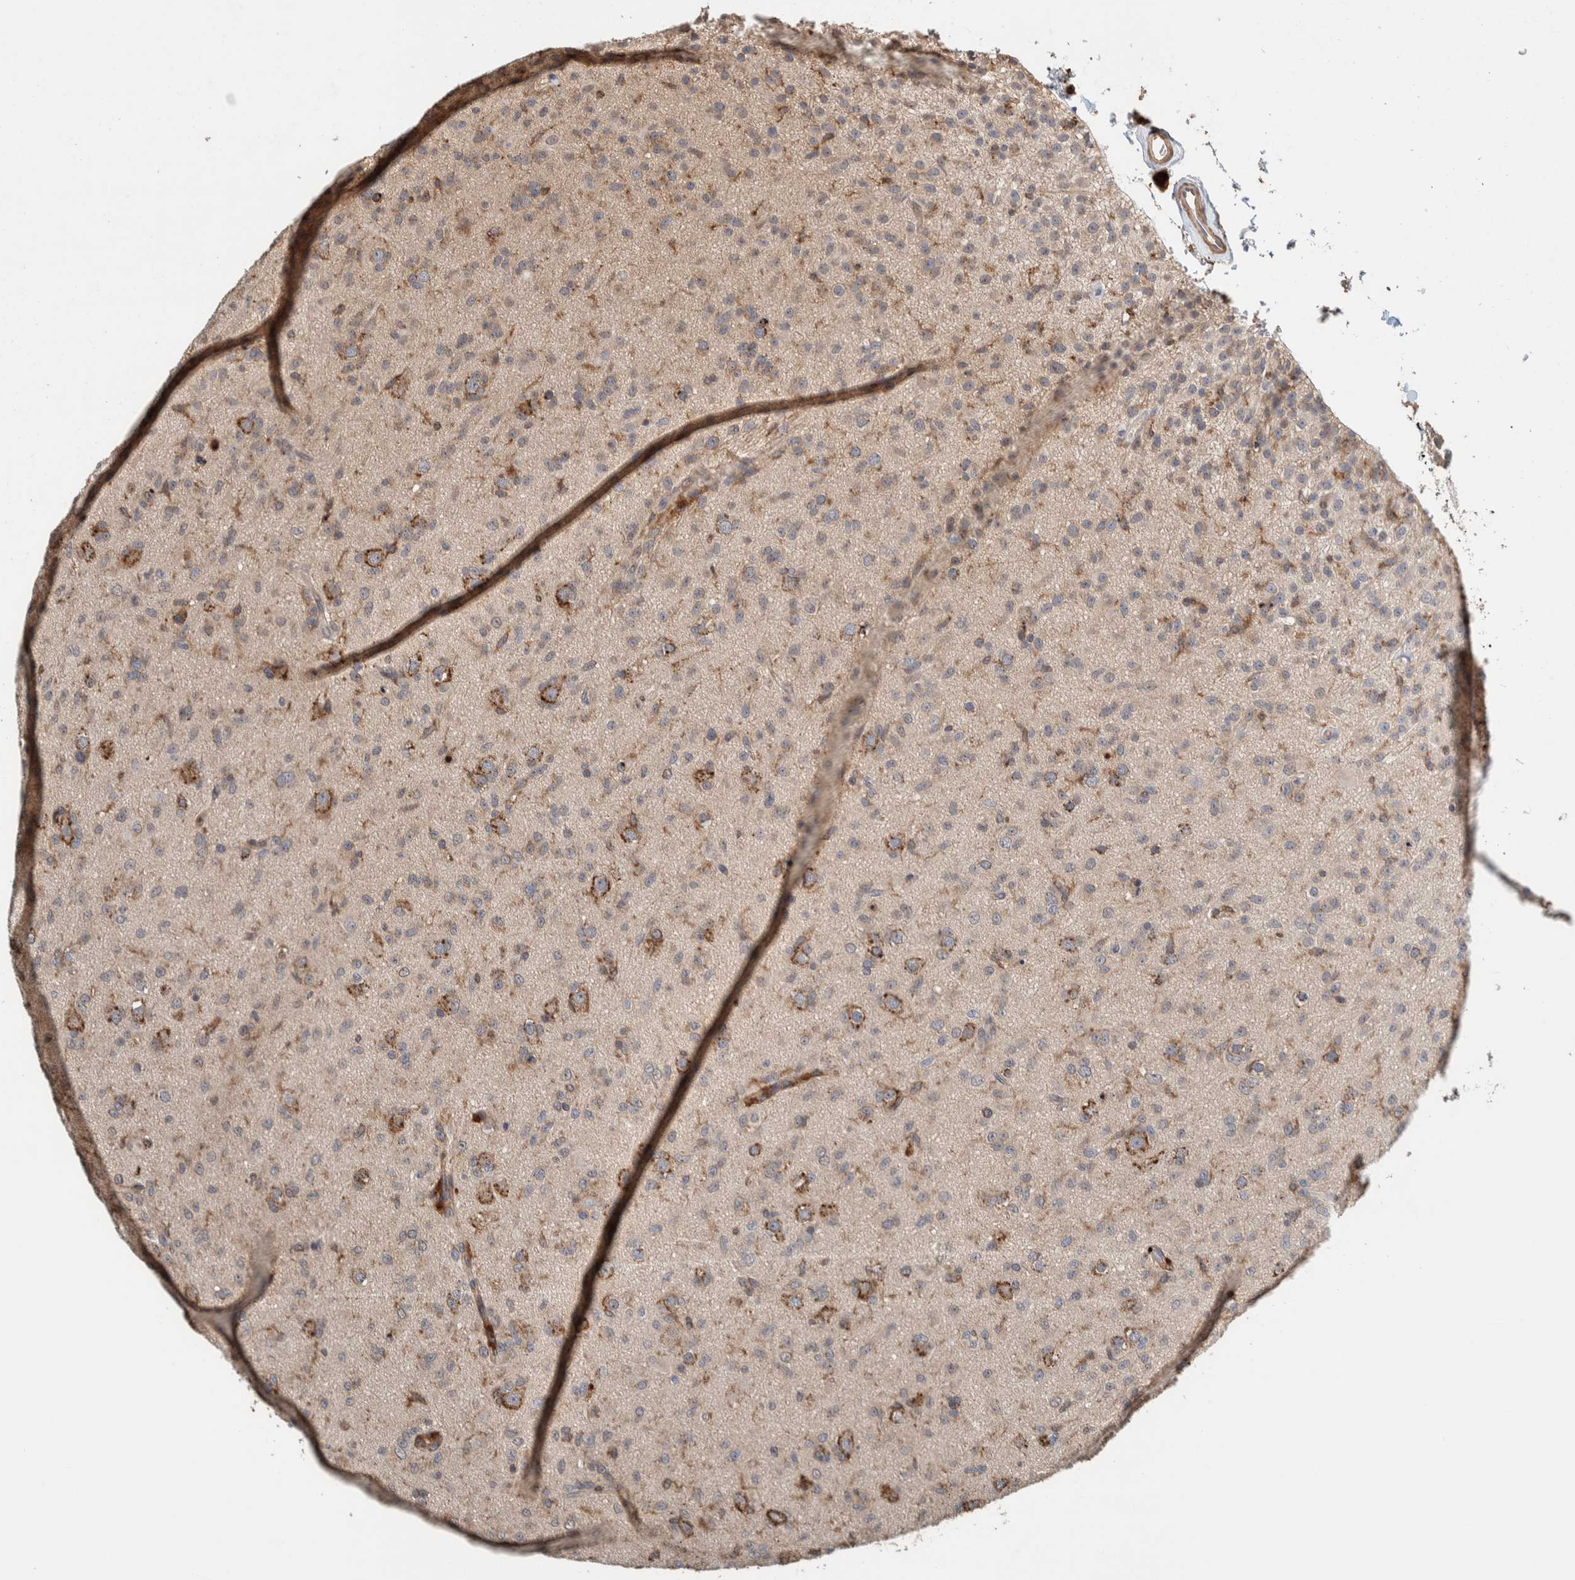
{"staining": {"intensity": "weak", "quantity": "25%-75%", "location": "cytoplasmic/membranous"}, "tissue": "glioma", "cell_type": "Tumor cells", "image_type": "cancer", "snomed": [{"axis": "morphology", "description": "Glioma, malignant, Low grade"}, {"axis": "topography", "description": "Brain"}], "caption": "Immunohistochemistry (IHC) (DAB (3,3'-diaminobenzidine)) staining of glioma shows weak cytoplasmic/membranous protein staining in about 25%-75% of tumor cells. (DAB (3,3'-diaminobenzidine) IHC, brown staining for protein, blue staining for nuclei).", "gene": "PLA2G3", "patient": {"sex": "male", "age": 65}}